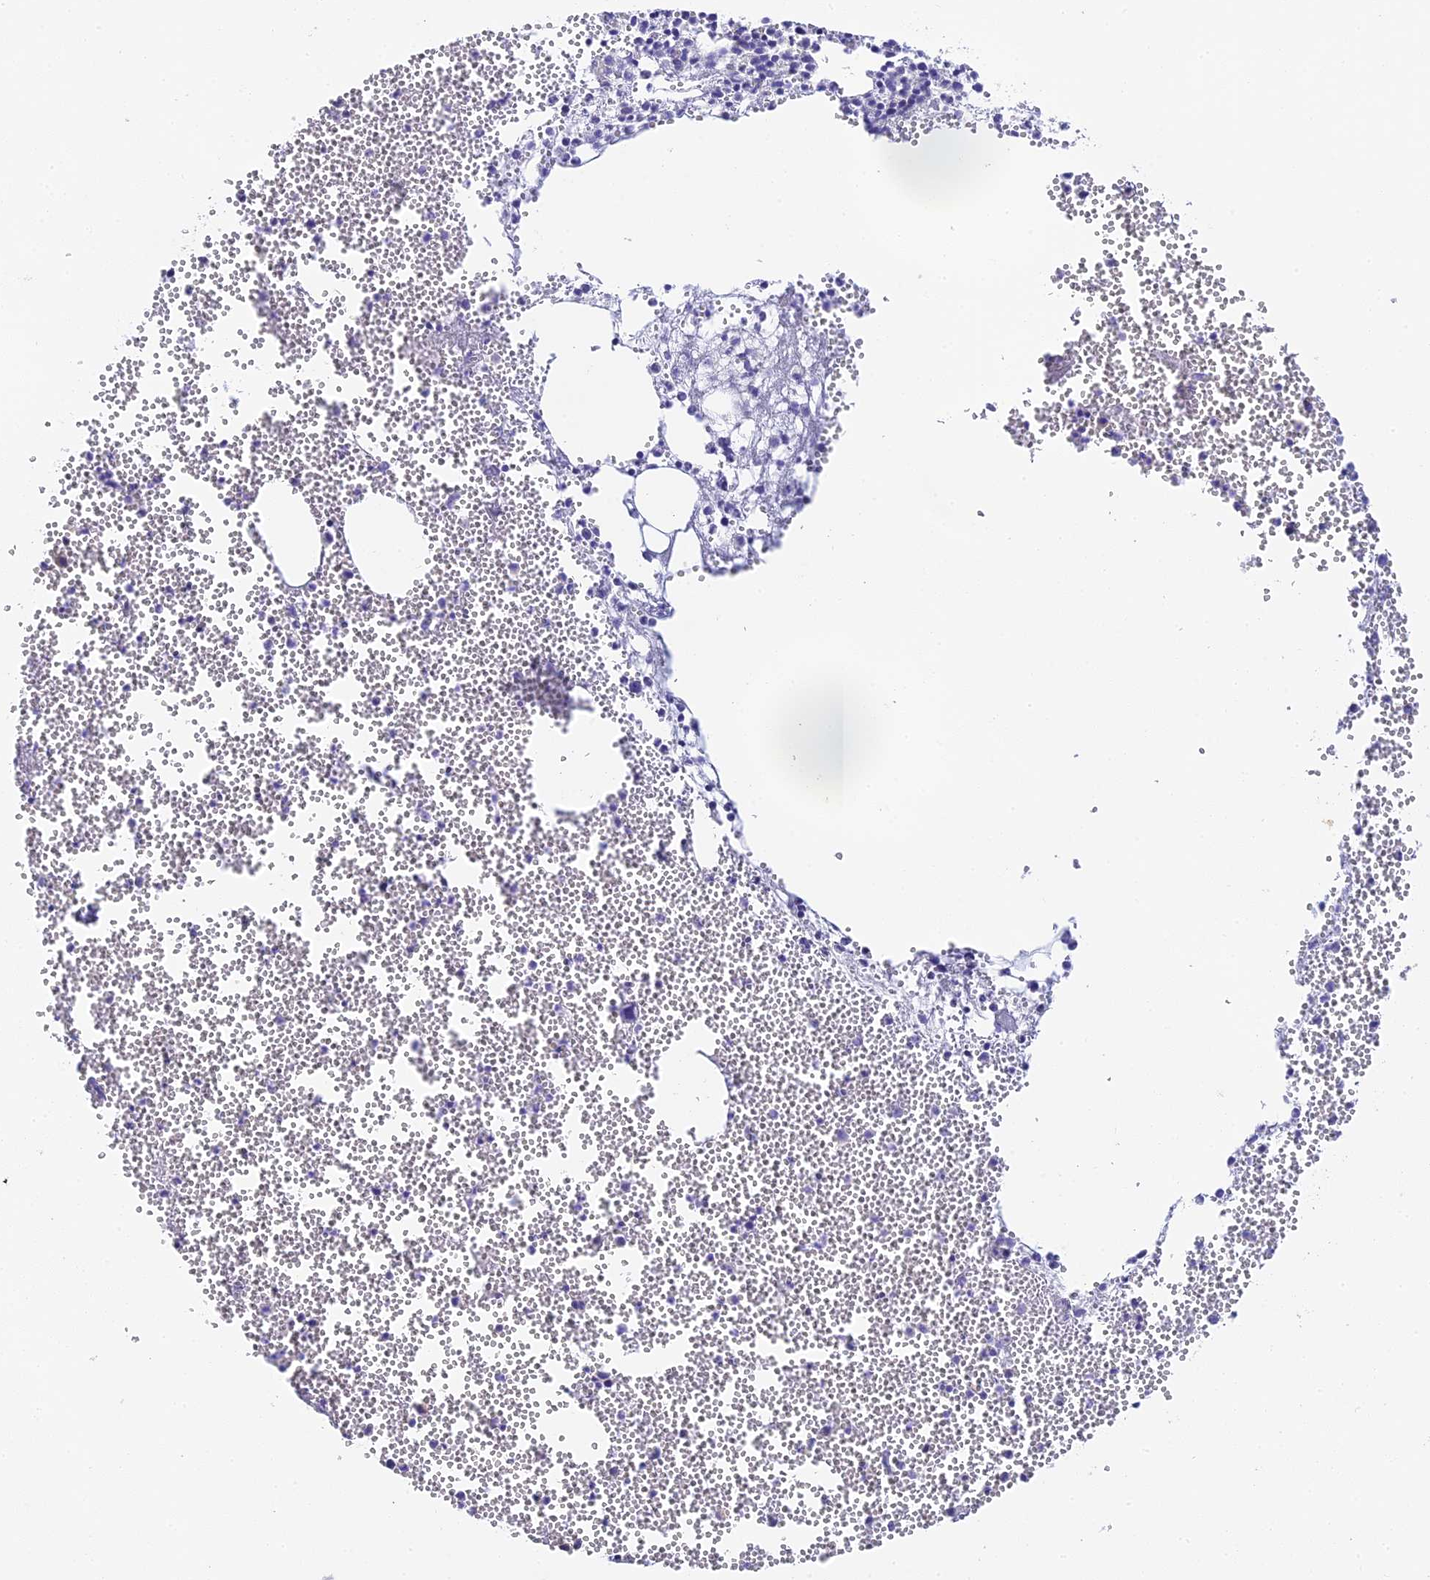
{"staining": {"intensity": "negative", "quantity": "none", "location": "none"}, "tissue": "bone marrow", "cell_type": "Hematopoietic cells", "image_type": "normal", "snomed": [{"axis": "morphology", "description": "Normal tissue, NOS"}, {"axis": "topography", "description": "Bone marrow"}], "caption": "High magnification brightfield microscopy of unremarkable bone marrow stained with DAB (3,3'-diaminobenzidine) (brown) and counterstained with hematoxylin (blue): hematopoietic cells show no significant expression. (DAB immunohistochemistry (IHC) with hematoxylin counter stain).", "gene": "C12orf29", "patient": {"sex": "female", "age": 77}}